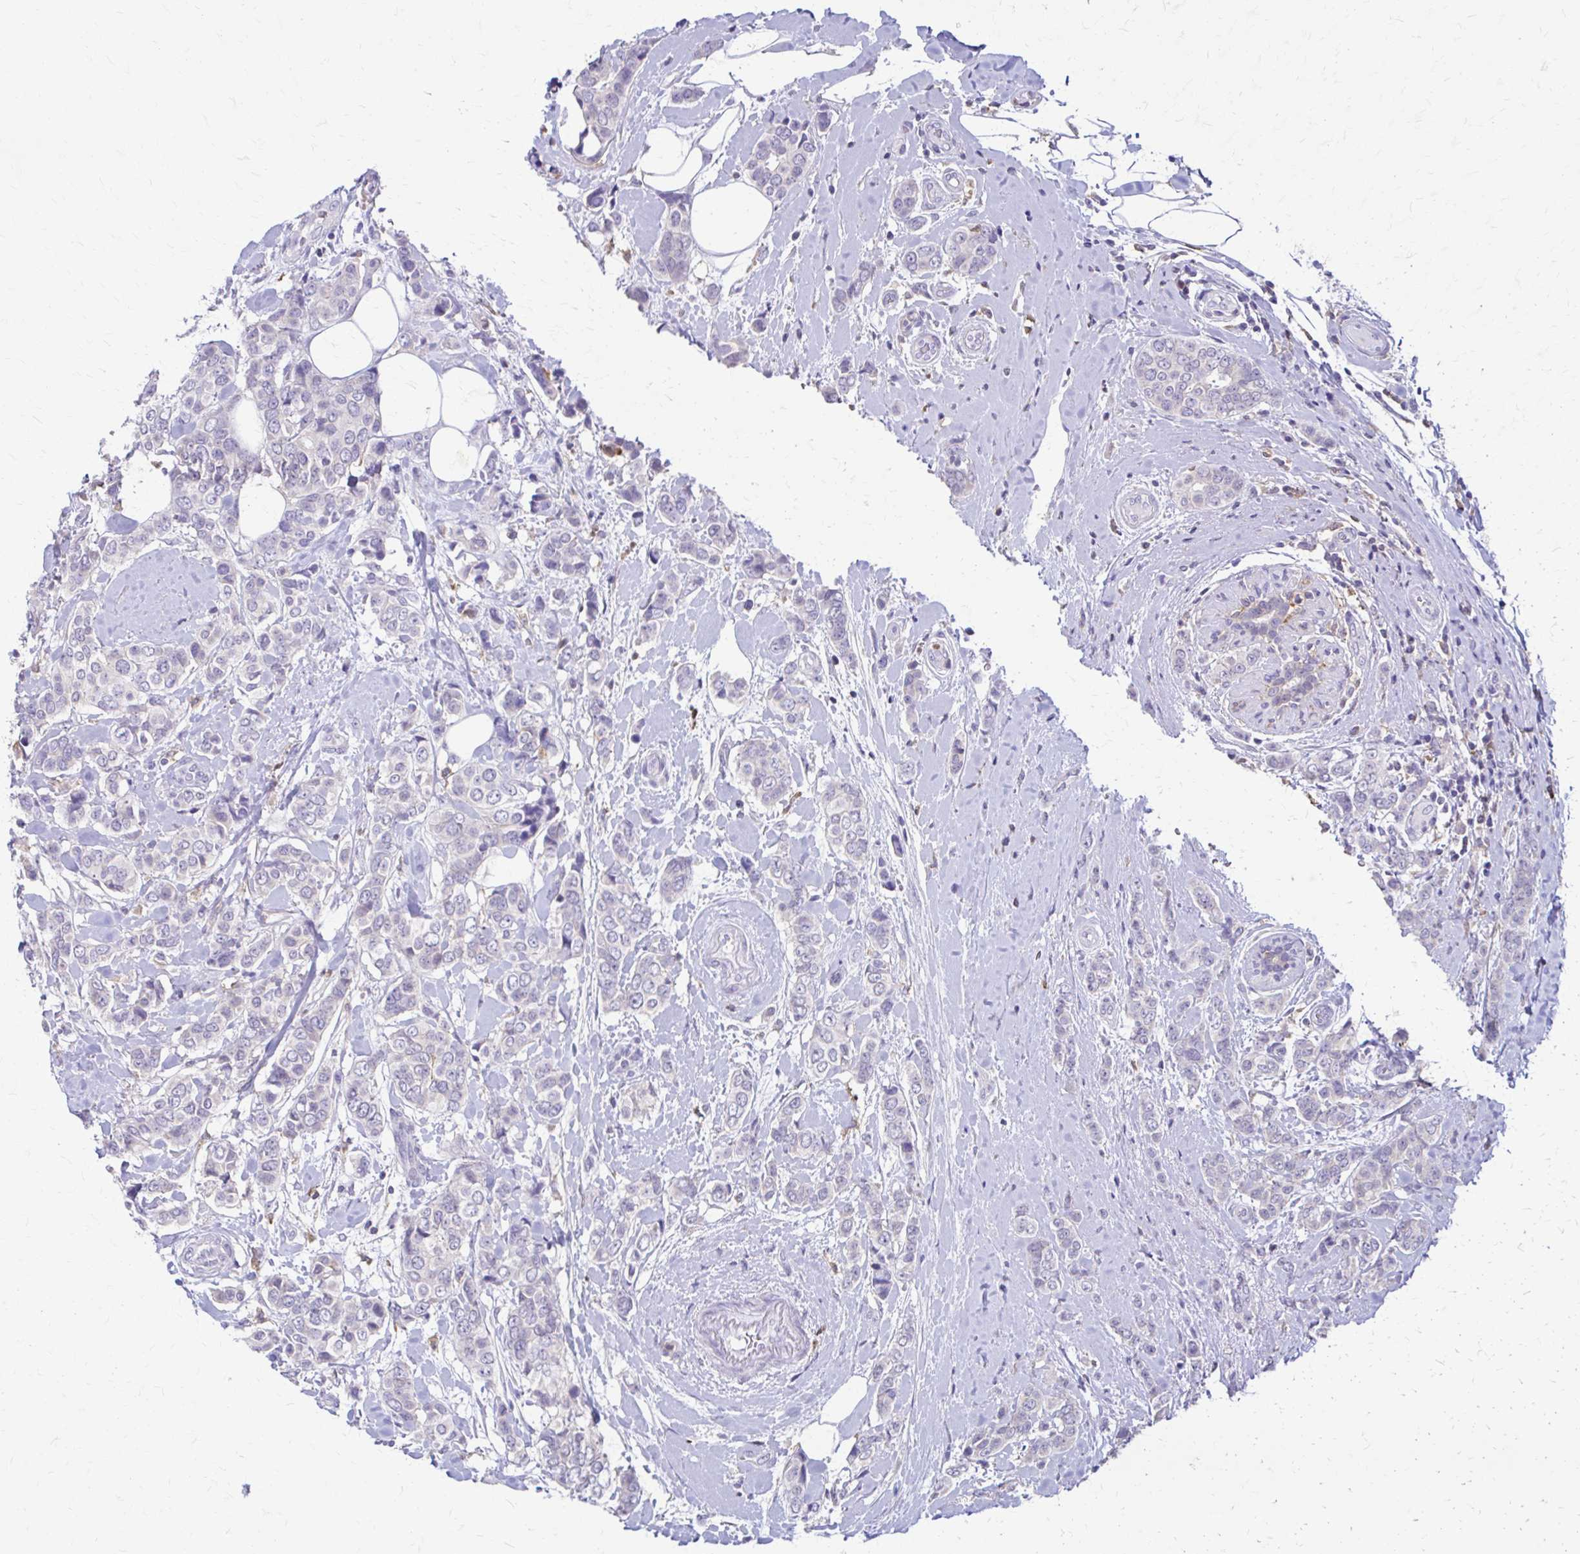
{"staining": {"intensity": "negative", "quantity": "none", "location": "none"}, "tissue": "breast cancer", "cell_type": "Tumor cells", "image_type": "cancer", "snomed": [{"axis": "morphology", "description": "Lobular carcinoma"}, {"axis": "topography", "description": "Breast"}], "caption": "Breast cancer (lobular carcinoma) was stained to show a protein in brown. There is no significant staining in tumor cells.", "gene": "PIK3AP1", "patient": {"sex": "female", "age": 51}}